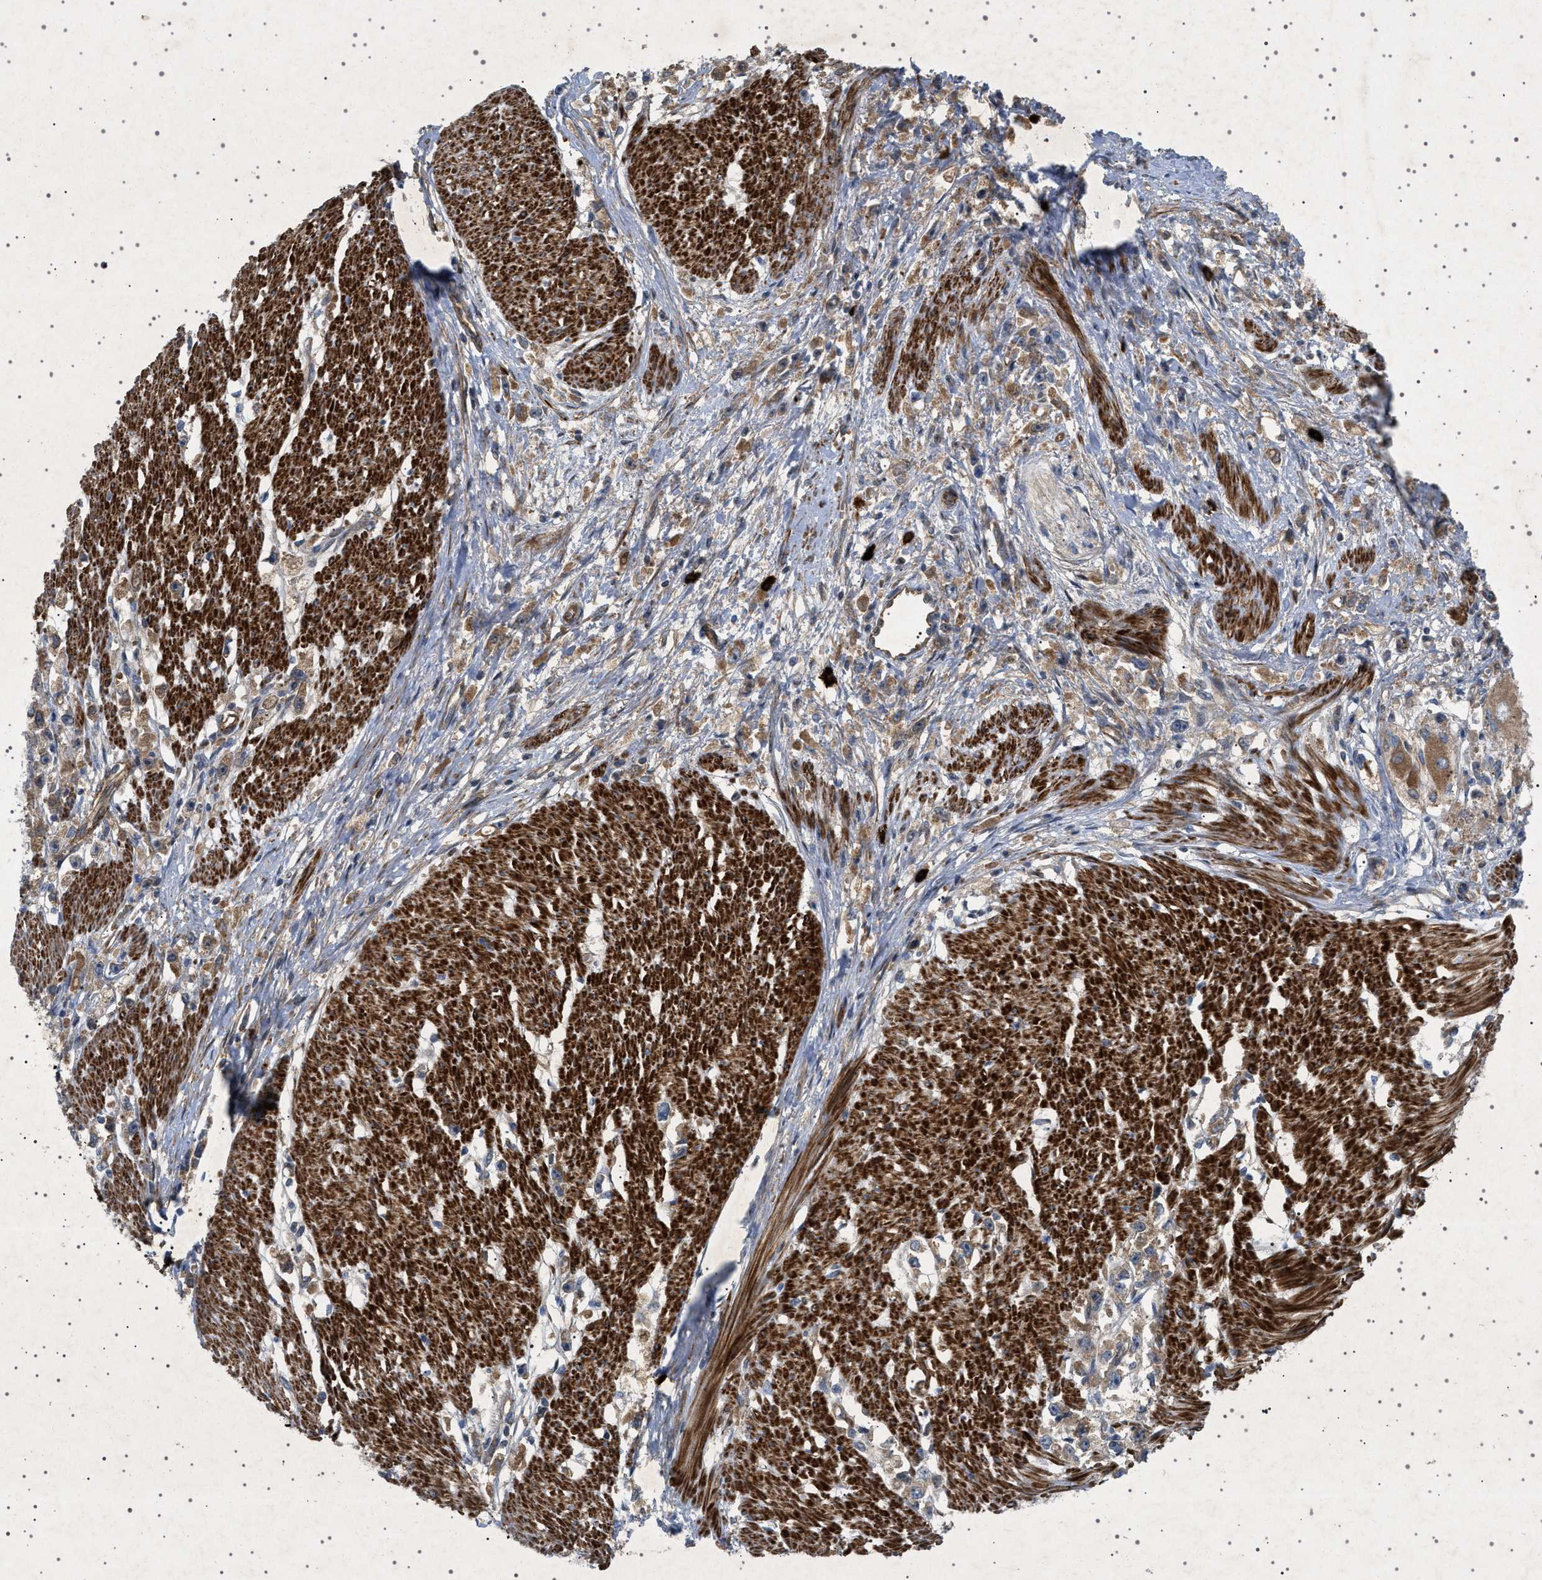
{"staining": {"intensity": "moderate", "quantity": ">75%", "location": "cytoplasmic/membranous"}, "tissue": "stomach cancer", "cell_type": "Tumor cells", "image_type": "cancer", "snomed": [{"axis": "morphology", "description": "Adenocarcinoma, NOS"}, {"axis": "topography", "description": "Stomach"}], "caption": "Immunohistochemistry (DAB (3,3'-diaminobenzidine)) staining of human stomach adenocarcinoma demonstrates moderate cytoplasmic/membranous protein expression in approximately >75% of tumor cells.", "gene": "CCDC186", "patient": {"sex": "female", "age": 59}}